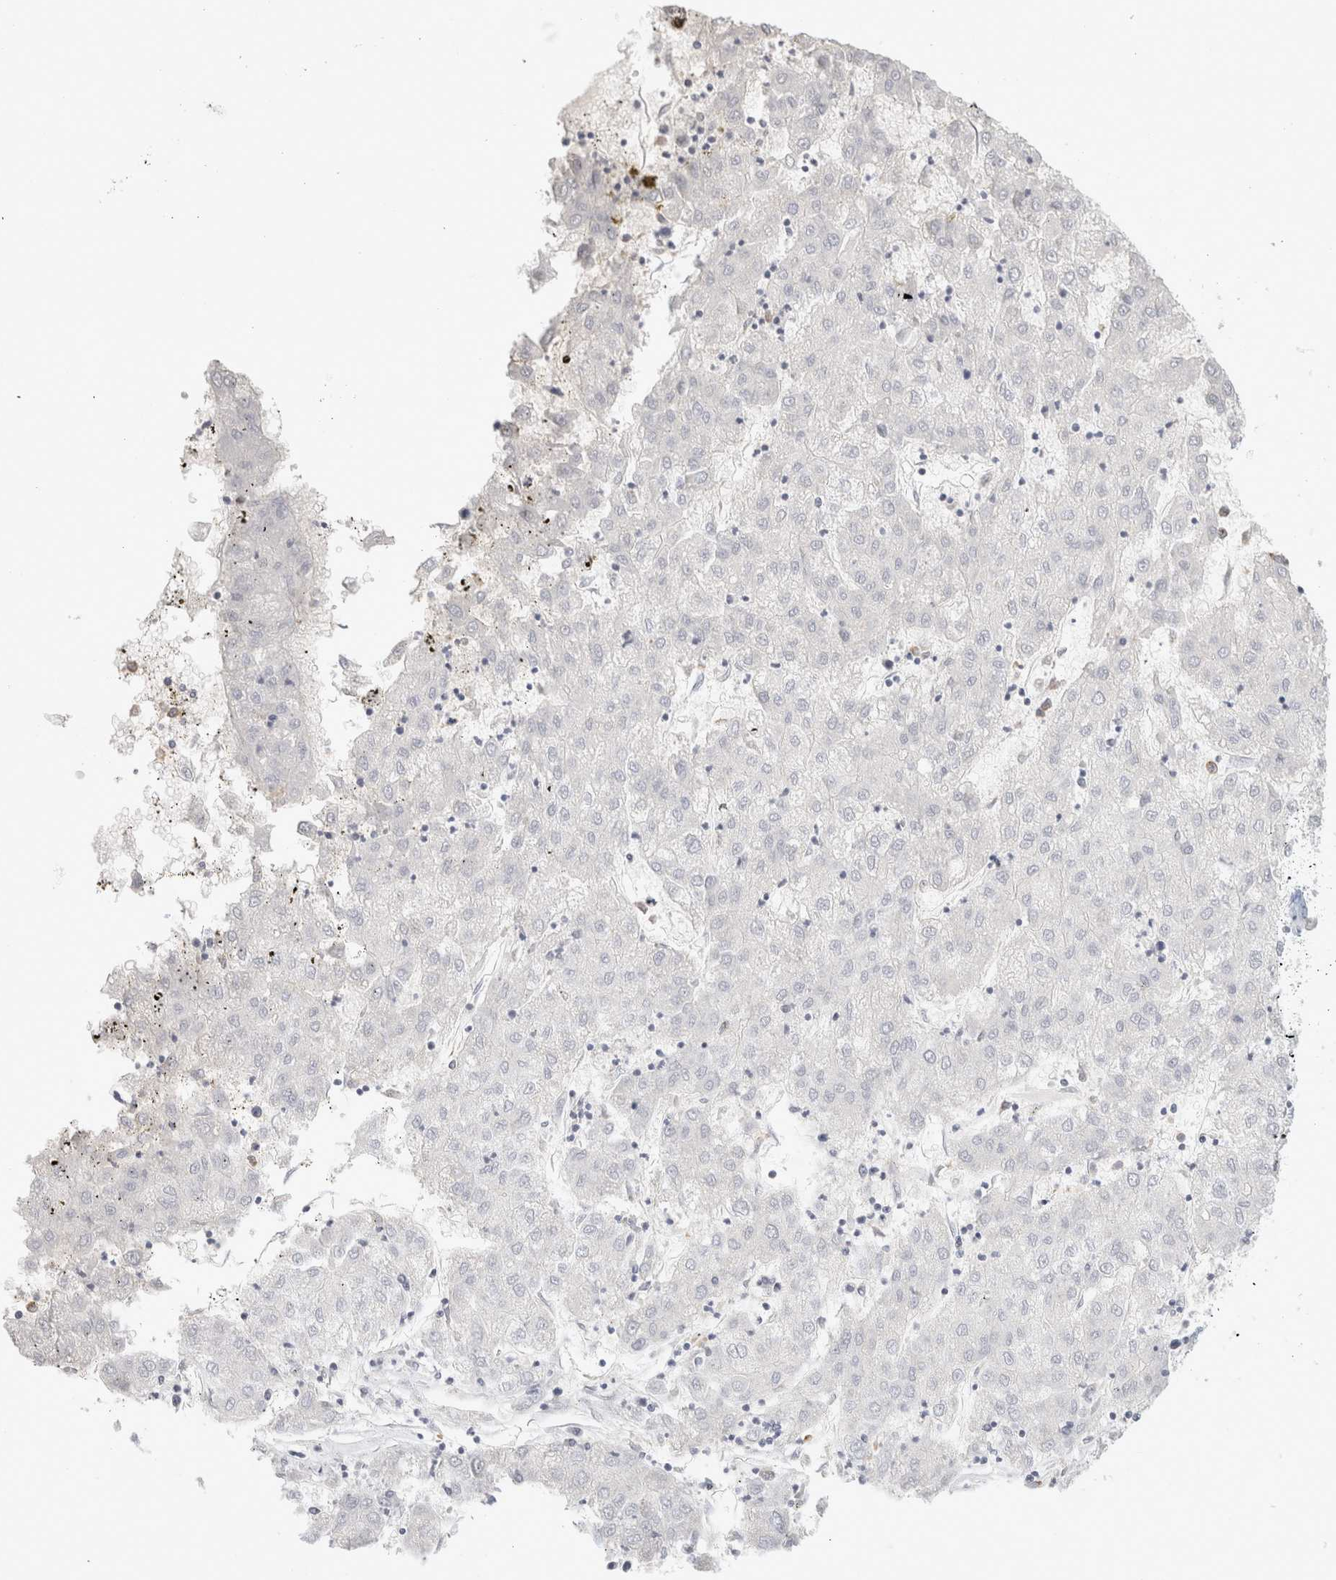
{"staining": {"intensity": "negative", "quantity": "none", "location": "none"}, "tissue": "liver cancer", "cell_type": "Tumor cells", "image_type": "cancer", "snomed": [{"axis": "morphology", "description": "Carcinoma, Hepatocellular, NOS"}, {"axis": "topography", "description": "Liver"}], "caption": "IHC of human liver hepatocellular carcinoma displays no expression in tumor cells.", "gene": "FGL2", "patient": {"sex": "male", "age": 72}}